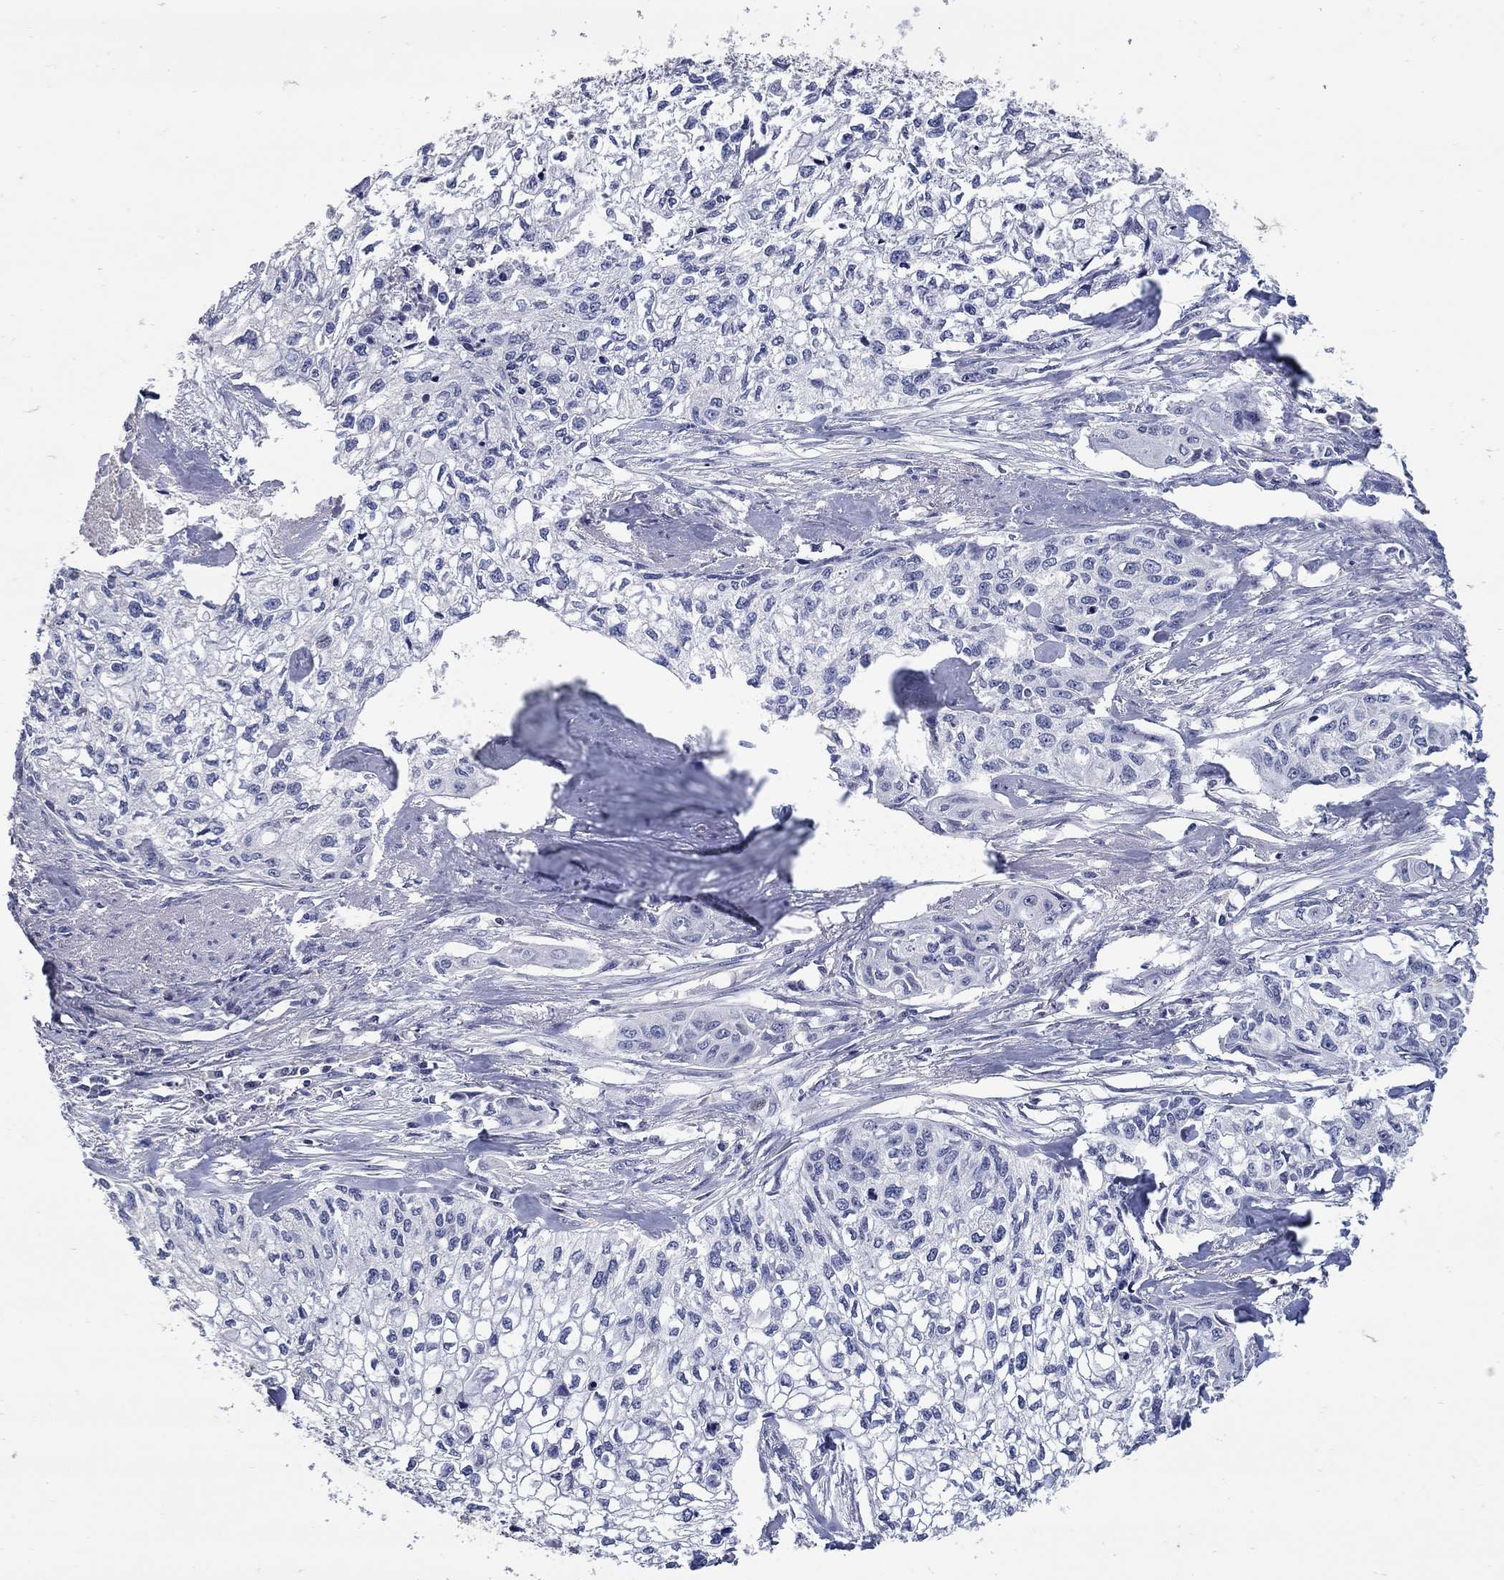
{"staining": {"intensity": "negative", "quantity": "none", "location": "none"}, "tissue": "cervical cancer", "cell_type": "Tumor cells", "image_type": "cancer", "snomed": [{"axis": "morphology", "description": "Squamous cell carcinoma, NOS"}, {"axis": "topography", "description": "Cervix"}], "caption": "Immunohistochemistry of human cervical cancer (squamous cell carcinoma) demonstrates no expression in tumor cells. Brightfield microscopy of IHC stained with DAB (brown) and hematoxylin (blue), captured at high magnification.", "gene": "CETN1", "patient": {"sex": "female", "age": 58}}